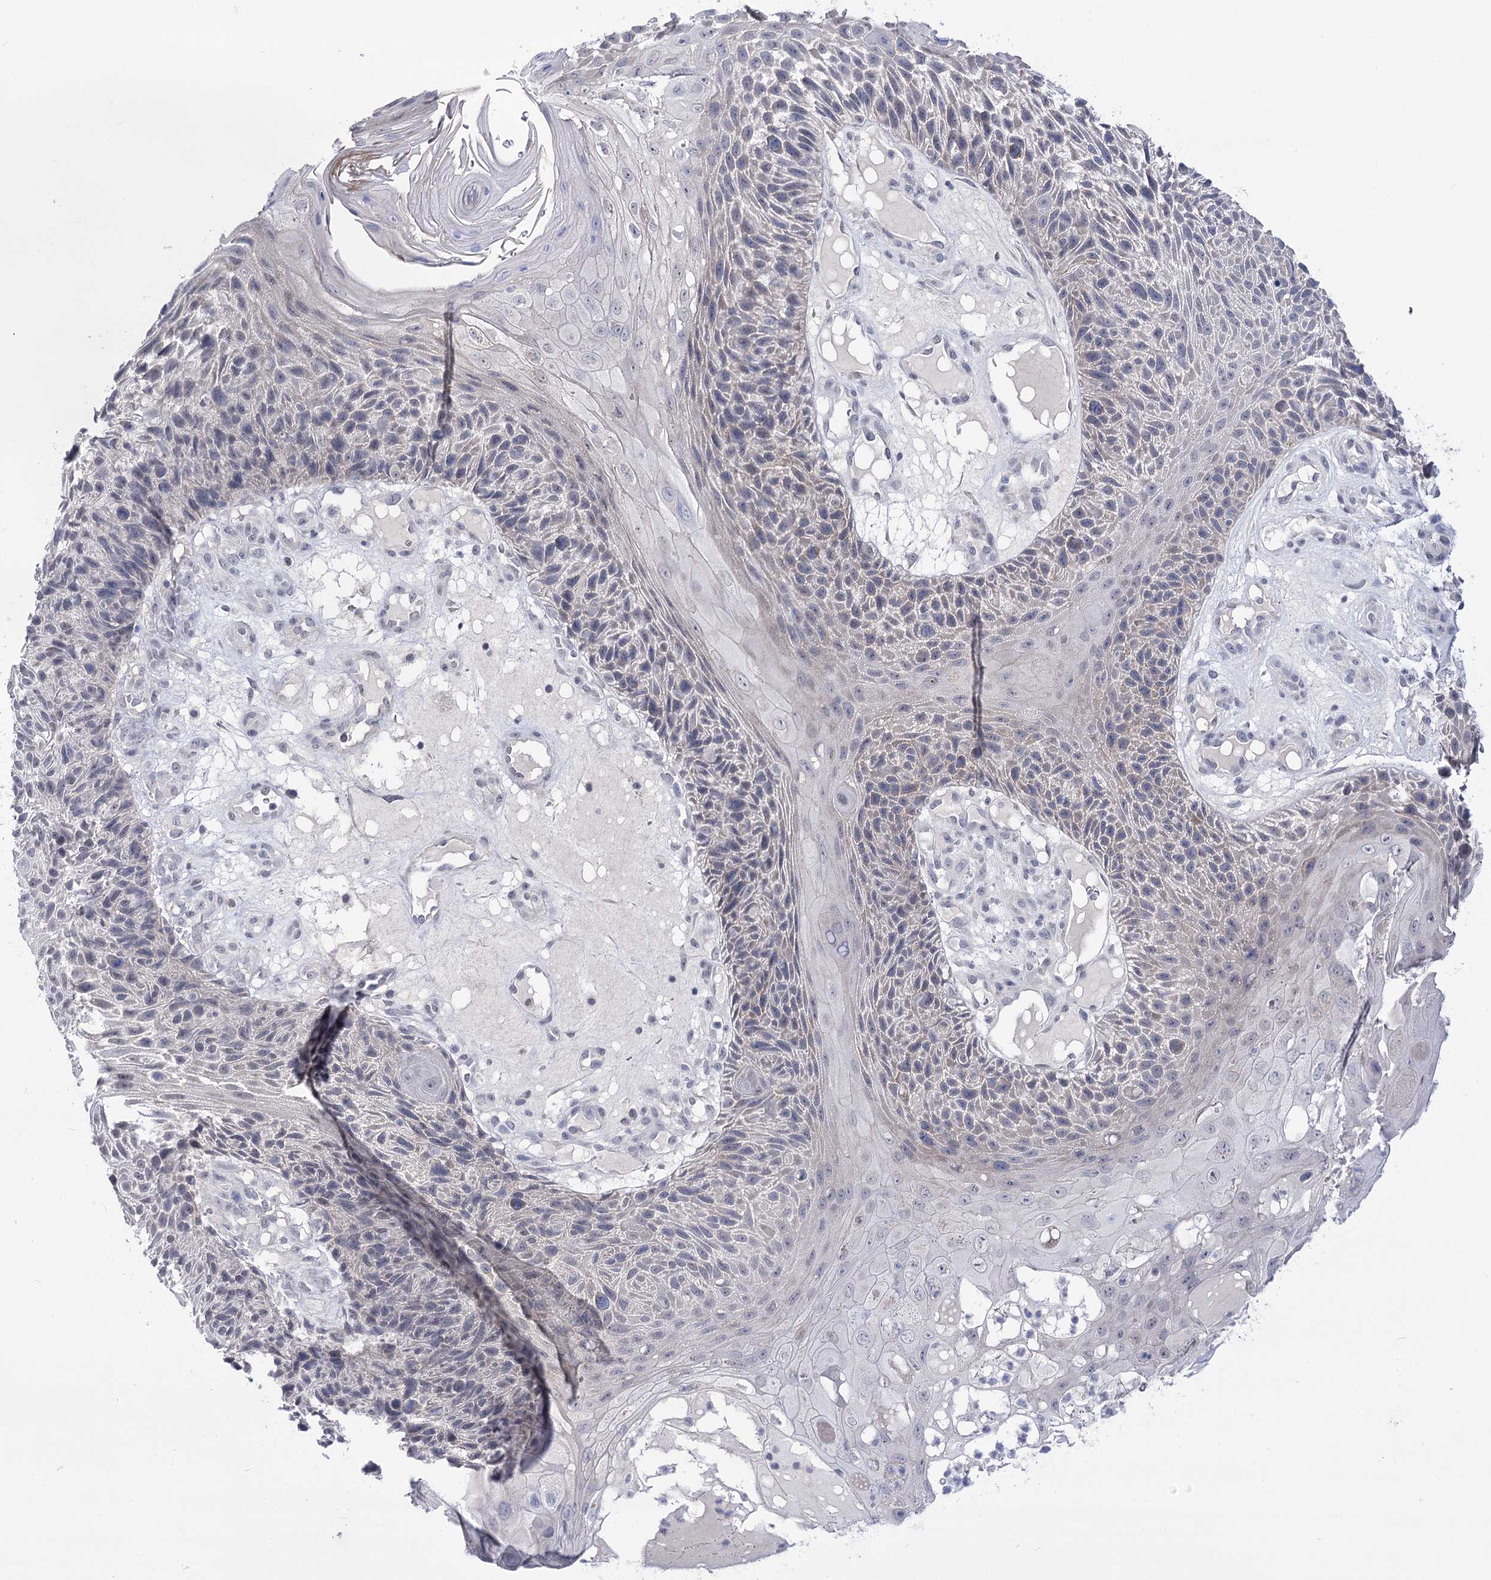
{"staining": {"intensity": "negative", "quantity": "none", "location": "none"}, "tissue": "skin cancer", "cell_type": "Tumor cells", "image_type": "cancer", "snomed": [{"axis": "morphology", "description": "Squamous cell carcinoma, NOS"}, {"axis": "topography", "description": "Skin"}], "caption": "DAB immunohistochemical staining of skin squamous cell carcinoma exhibits no significant staining in tumor cells.", "gene": "ATP10B", "patient": {"sex": "female", "age": 88}}